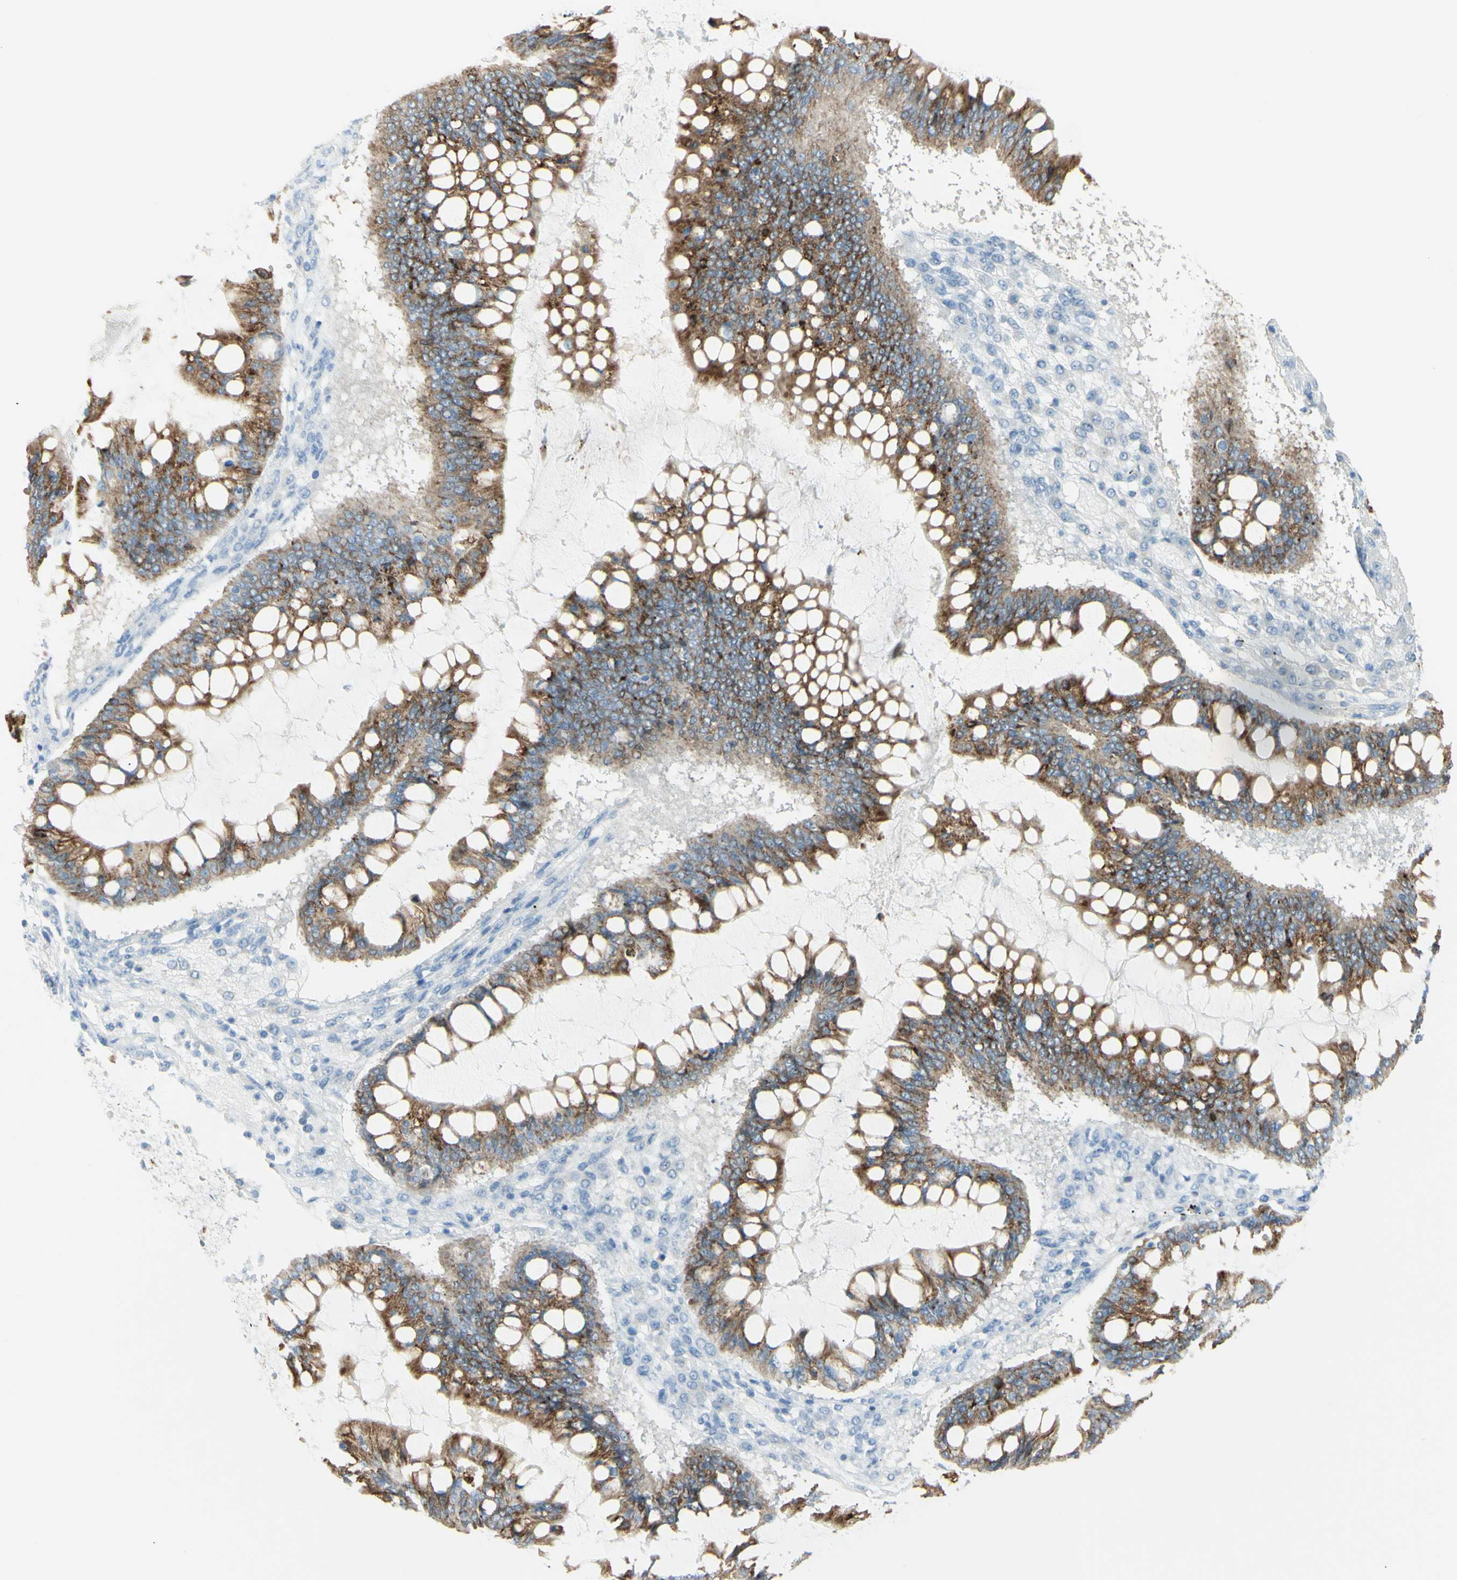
{"staining": {"intensity": "strong", "quantity": ">75%", "location": "cytoplasmic/membranous"}, "tissue": "ovarian cancer", "cell_type": "Tumor cells", "image_type": "cancer", "snomed": [{"axis": "morphology", "description": "Cystadenocarcinoma, mucinous, NOS"}, {"axis": "topography", "description": "Ovary"}], "caption": "The histopathology image displays immunohistochemical staining of mucinous cystadenocarcinoma (ovarian). There is strong cytoplasmic/membranous staining is identified in approximately >75% of tumor cells.", "gene": "LETM1", "patient": {"sex": "female", "age": 73}}